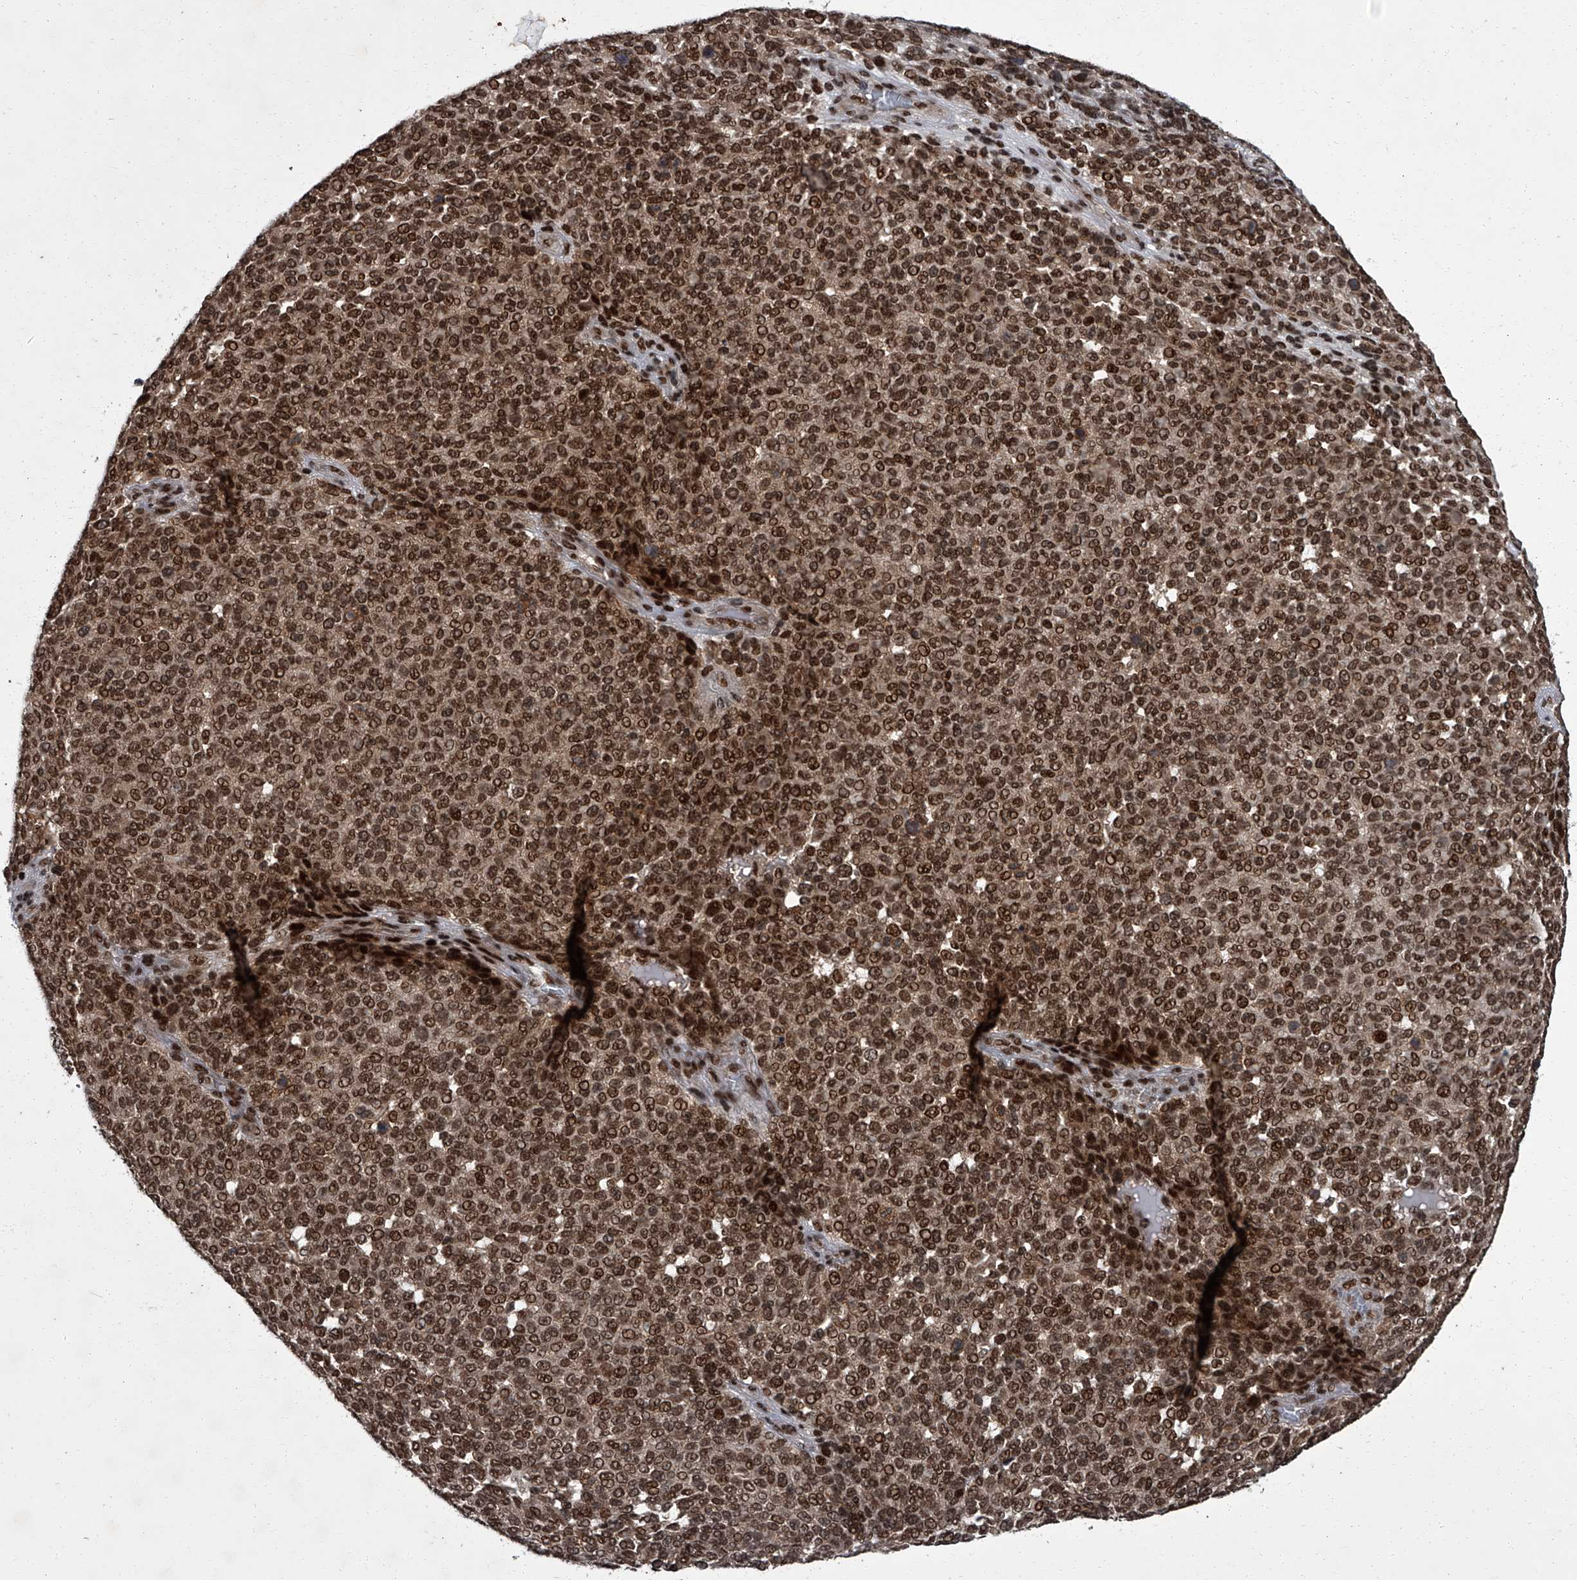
{"staining": {"intensity": "strong", "quantity": ">75%", "location": "nuclear"}, "tissue": "melanoma", "cell_type": "Tumor cells", "image_type": "cancer", "snomed": [{"axis": "morphology", "description": "Malignant melanoma, NOS"}, {"axis": "topography", "description": "Skin"}], "caption": "Protein staining exhibits strong nuclear staining in approximately >75% of tumor cells in malignant melanoma. Using DAB (3,3'-diaminobenzidine) (brown) and hematoxylin (blue) stains, captured at high magnification using brightfield microscopy.", "gene": "ZNF518B", "patient": {"sex": "male", "age": 49}}